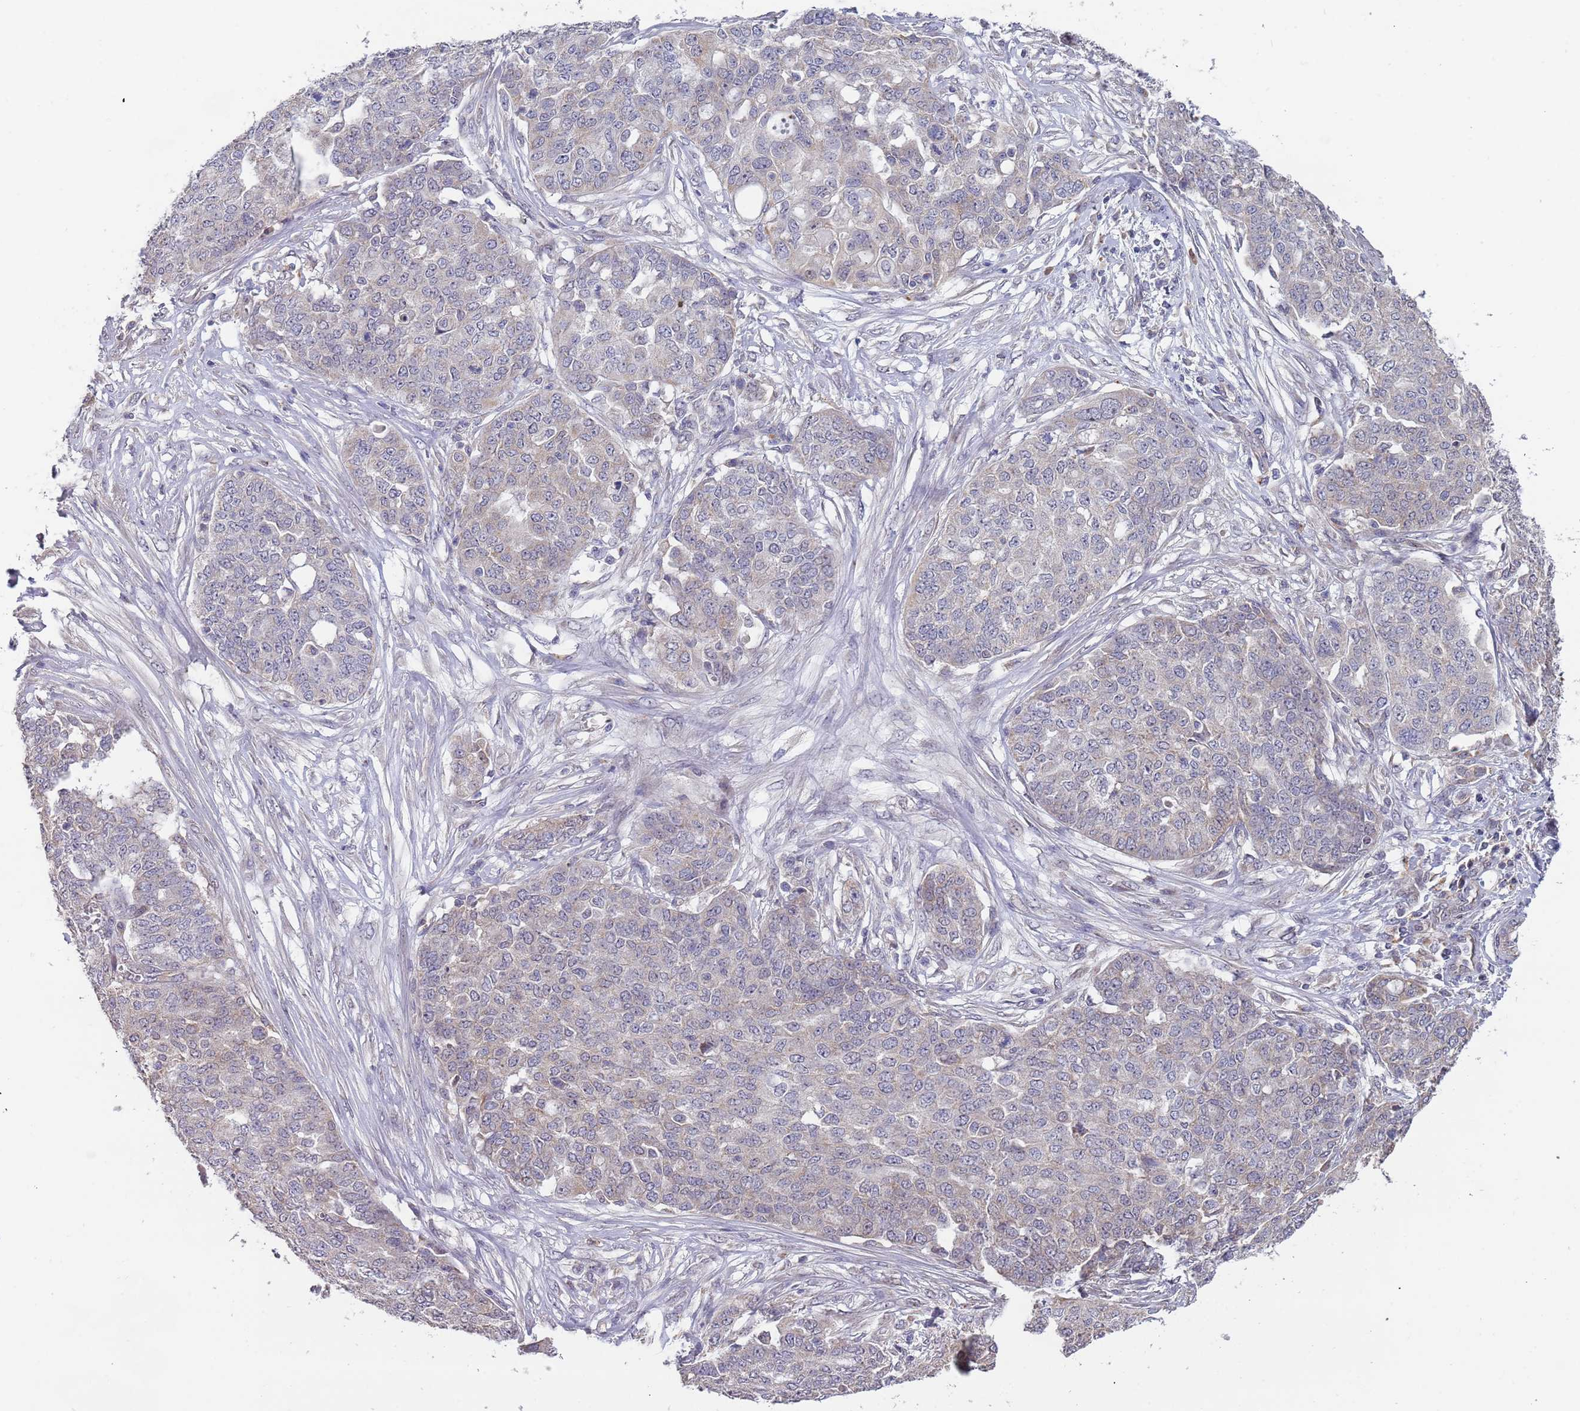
{"staining": {"intensity": "negative", "quantity": "none", "location": "none"}, "tissue": "ovarian cancer", "cell_type": "Tumor cells", "image_type": "cancer", "snomed": [{"axis": "morphology", "description": "Cystadenocarcinoma, serous, NOS"}, {"axis": "topography", "description": "Soft tissue"}, {"axis": "topography", "description": "Ovary"}], "caption": "Tumor cells show no significant expression in ovarian cancer (serous cystadenocarcinoma).", "gene": "TMEM64", "patient": {"sex": "female", "age": 57}}